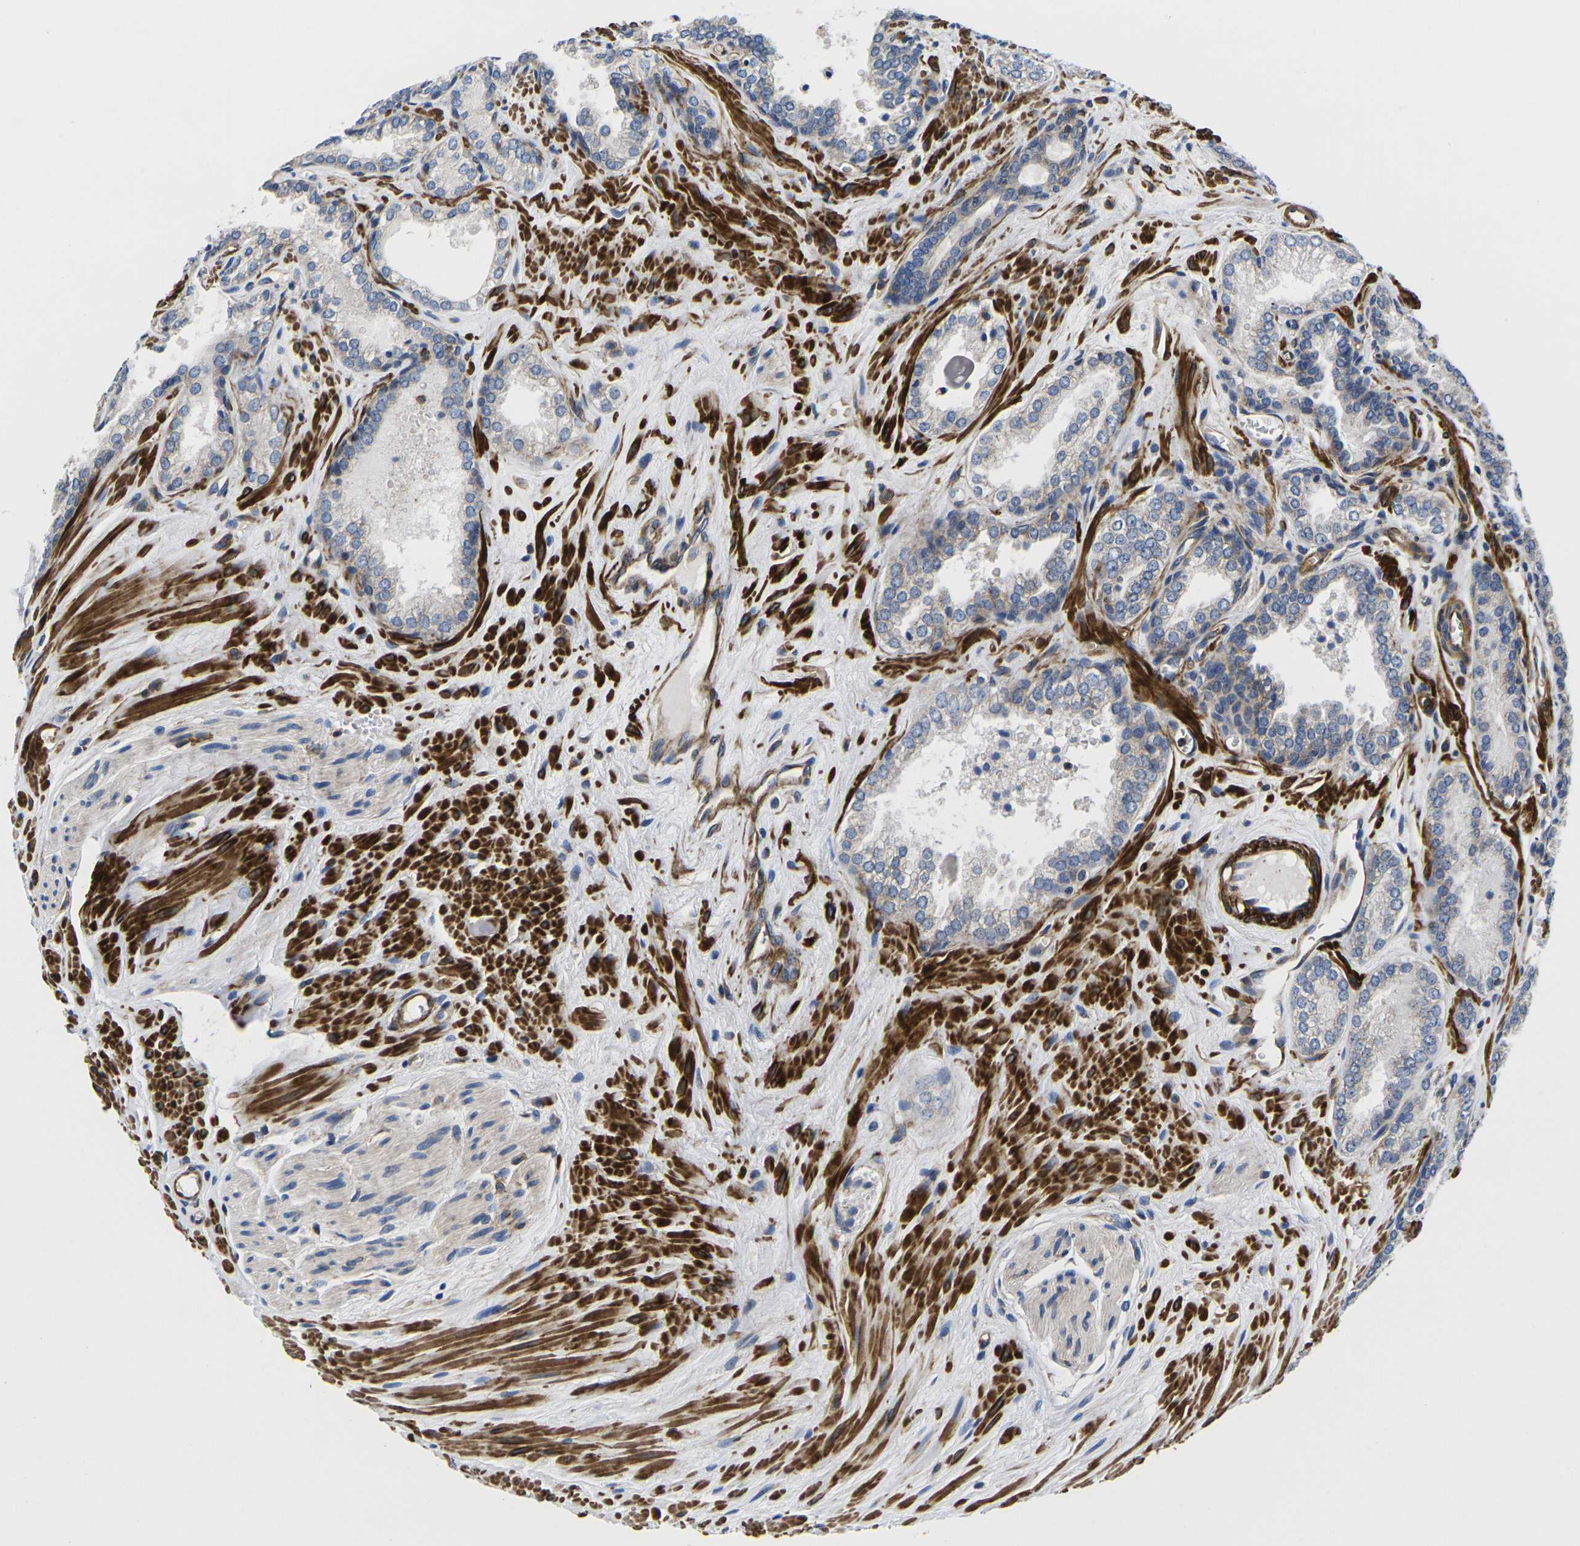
{"staining": {"intensity": "weak", "quantity": "25%-75%", "location": "cytoplasmic/membranous"}, "tissue": "prostate cancer", "cell_type": "Tumor cells", "image_type": "cancer", "snomed": [{"axis": "morphology", "description": "Adenocarcinoma, Low grade"}, {"axis": "topography", "description": "Prostate"}], "caption": "A brown stain shows weak cytoplasmic/membranous expression of a protein in prostate cancer tumor cells.", "gene": "GPR4", "patient": {"sex": "male", "age": 60}}